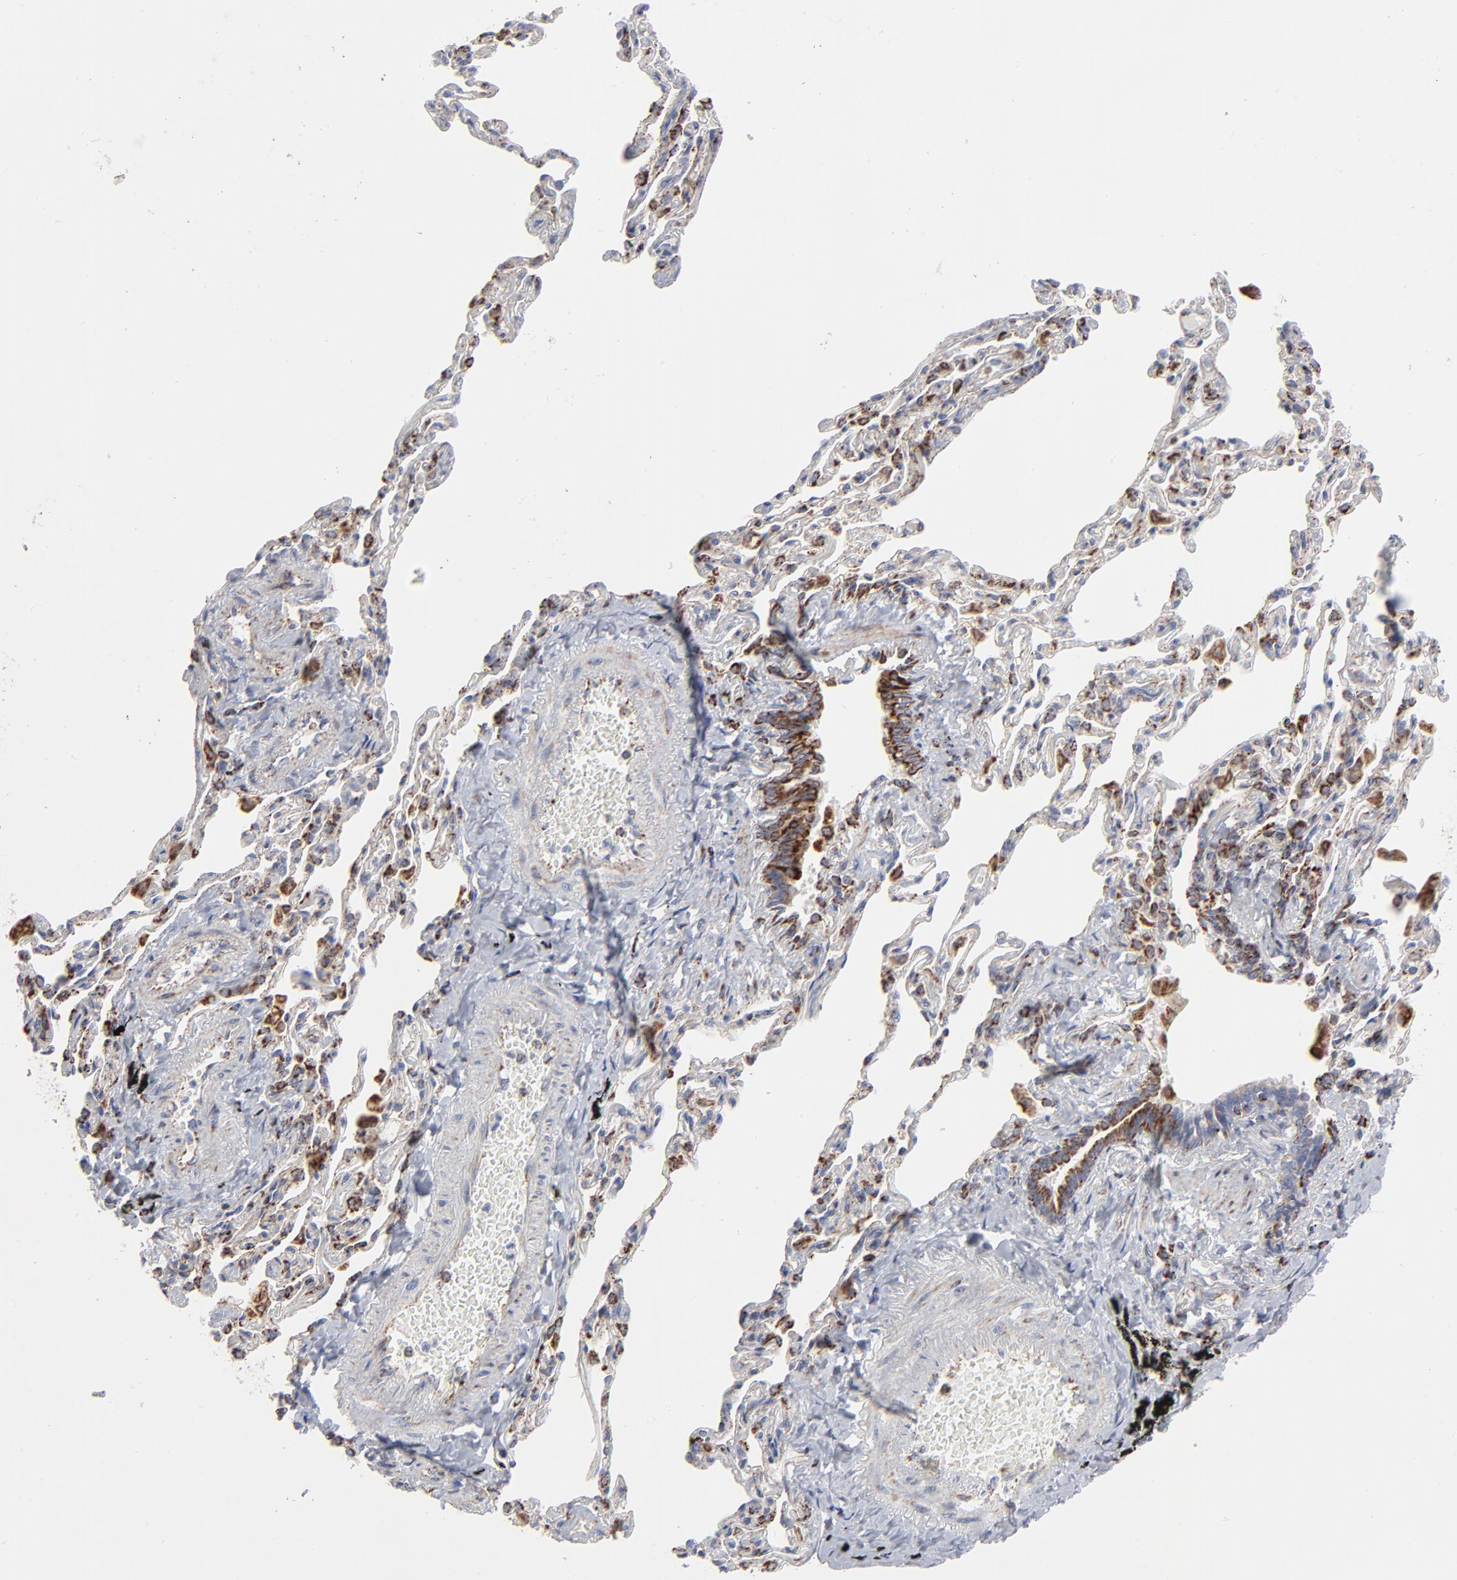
{"staining": {"intensity": "strong", "quantity": ">75%", "location": "cytoplasmic/membranous"}, "tissue": "bronchus", "cell_type": "Respiratory epithelial cells", "image_type": "normal", "snomed": [{"axis": "morphology", "description": "Normal tissue, NOS"}, {"axis": "topography", "description": "Cartilage tissue"}, {"axis": "topography", "description": "Bronchus"}, {"axis": "topography", "description": "Lung"}], "caption": "Protein staining displays strong cytoplasmic/membranous expression in approximately >75% of respiratory epithelial cells in normal bronchus.", "gene": "ASB3", "patient": {"sex": "male", "age": 64}}